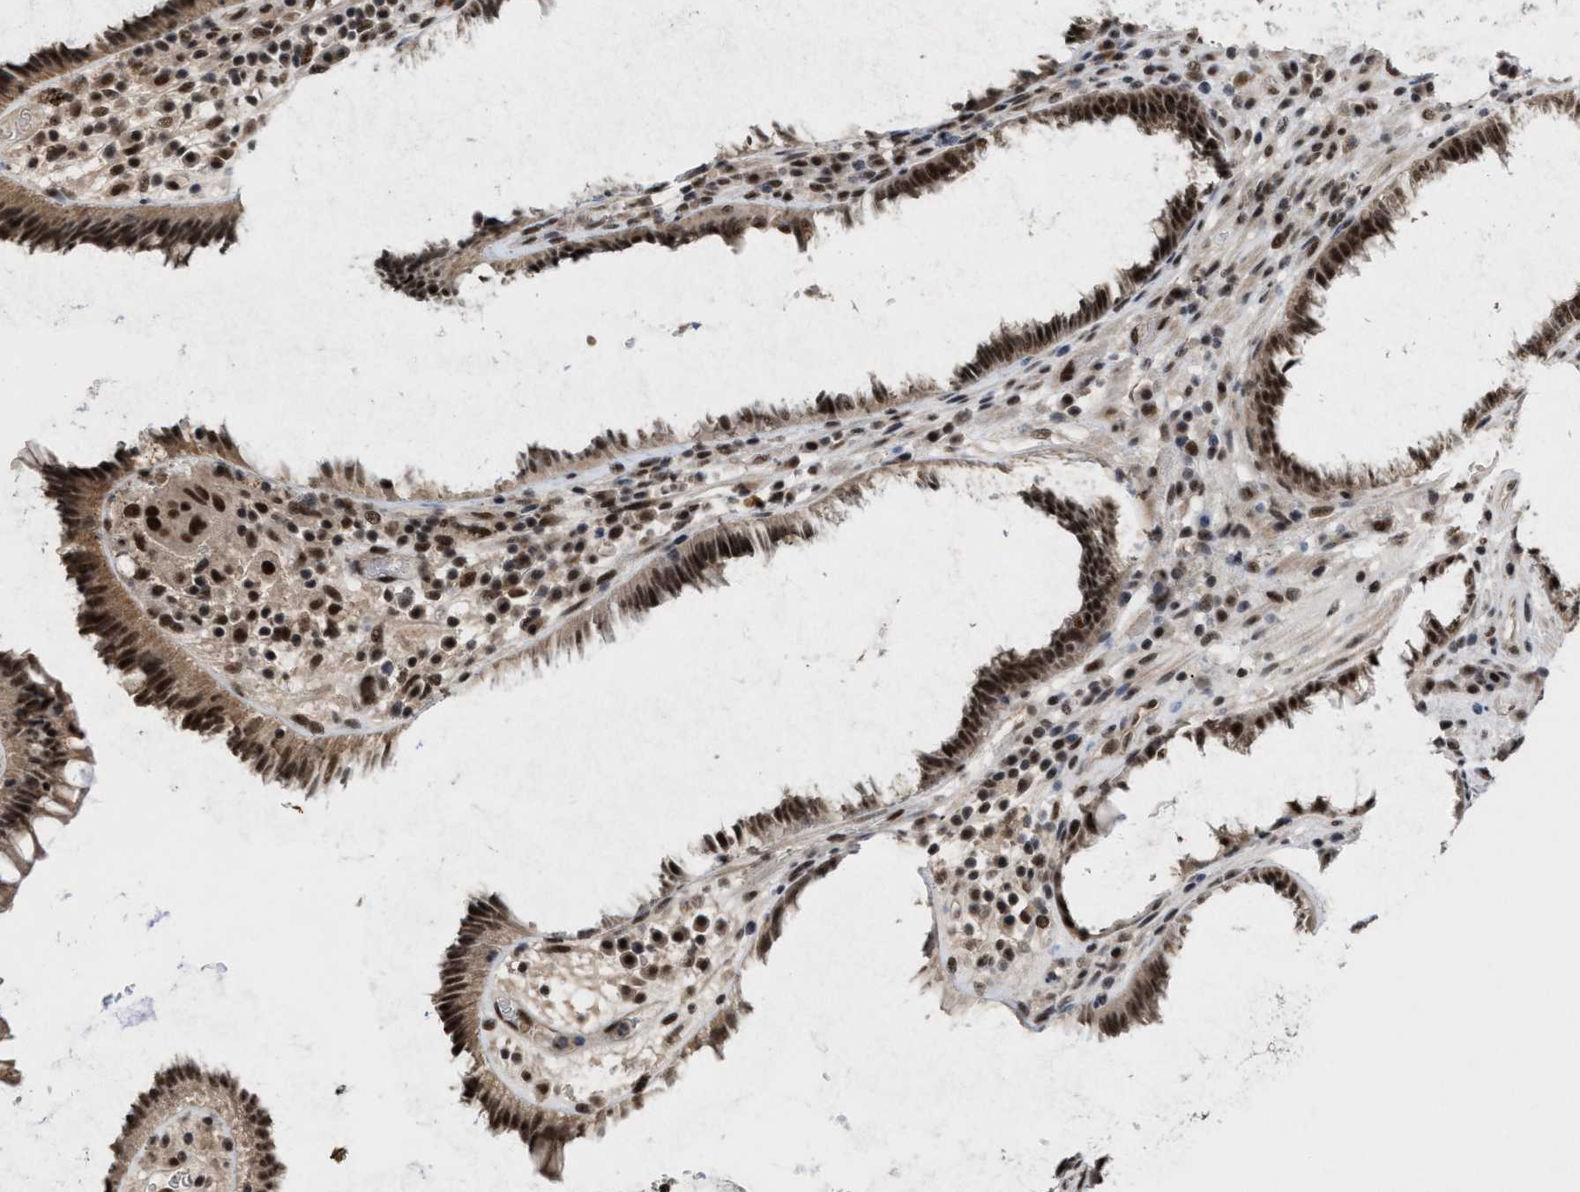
{"staining": {"intensity": "strong", "quantity": ">75%", "location": "cytoplasmic/membranous,nuclear"}, "tissue": "rectum", "cell_type": "Glandular cells", "image_type": "normal", "snomed": [{"axis": "morphology", "description": "Normal tissue, NOS"}, {"axis": "topography", "description": "Rectum"}], "caption": "Human rectum stained with a brown dye exhibits strong cytoplasmic/membranous,nuclear positive expression in about >75% of glandular cells.", "gene": "PRPF4", "patient": {"sex": "male", "age": 51}}